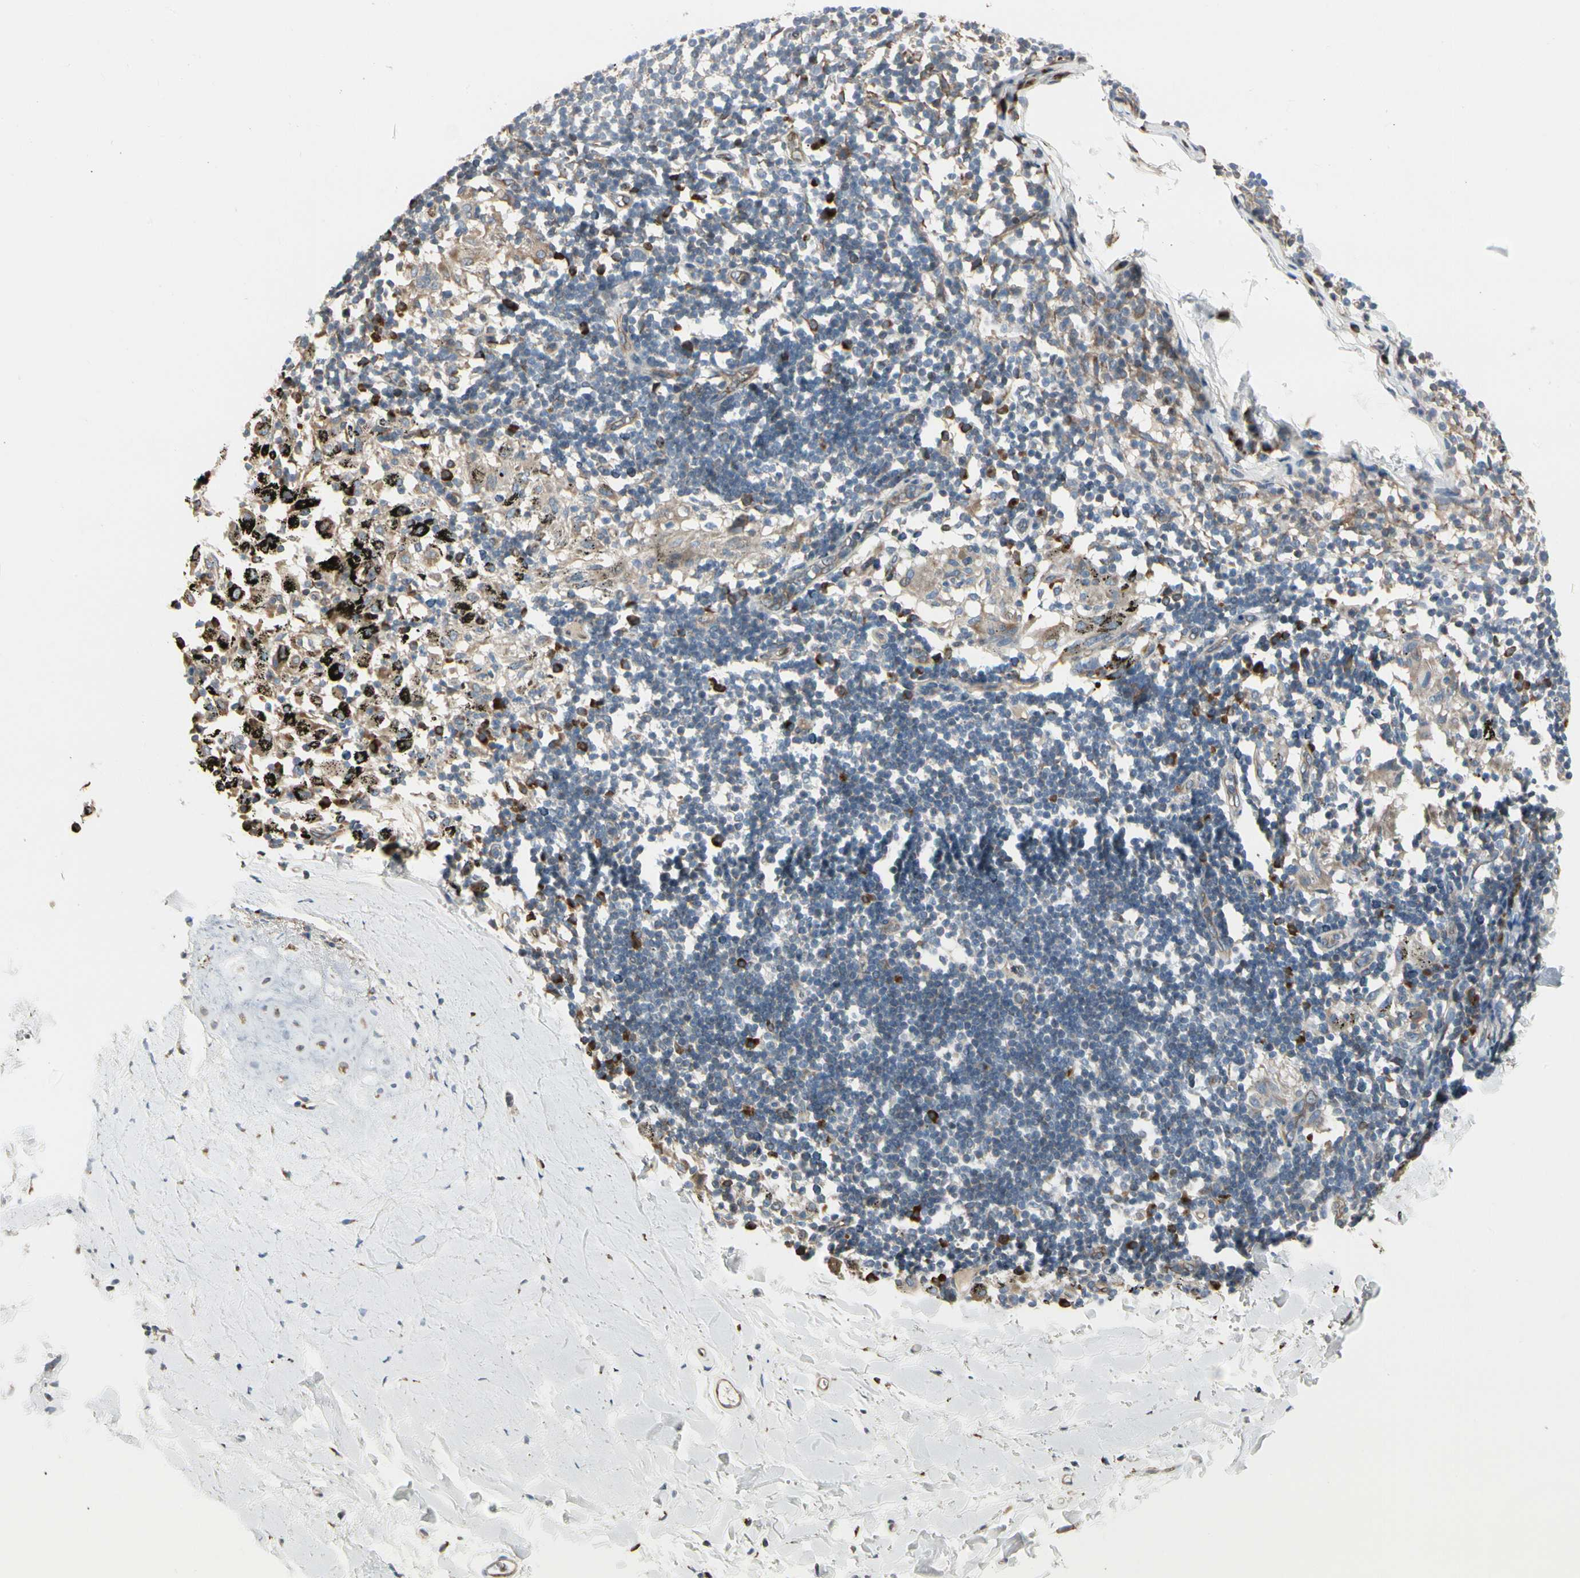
{"staining": {"intensity": "weak", "quantity": ">75%", "location": "cytoplasmic/membranous"}, "tissue": "adipose tissue", "cell_type": "Adipocytes", "image_type": "normal", "snomed": [{"axis": "morphology", "description": "Normal tissue, NOS"}, {"axis": "topography", "description": "Cartilage tissue"}, {"axis": "topography", "description": "Bronchus"}], "caption": "The histopathology image exhibits staining of benign adipose tissue, revealing weak cytoplasmic/membranous protein expression (brown color) within adipocytes.", "gene": "NUCB2", "patient": {"sex": "female", "age": 73}}